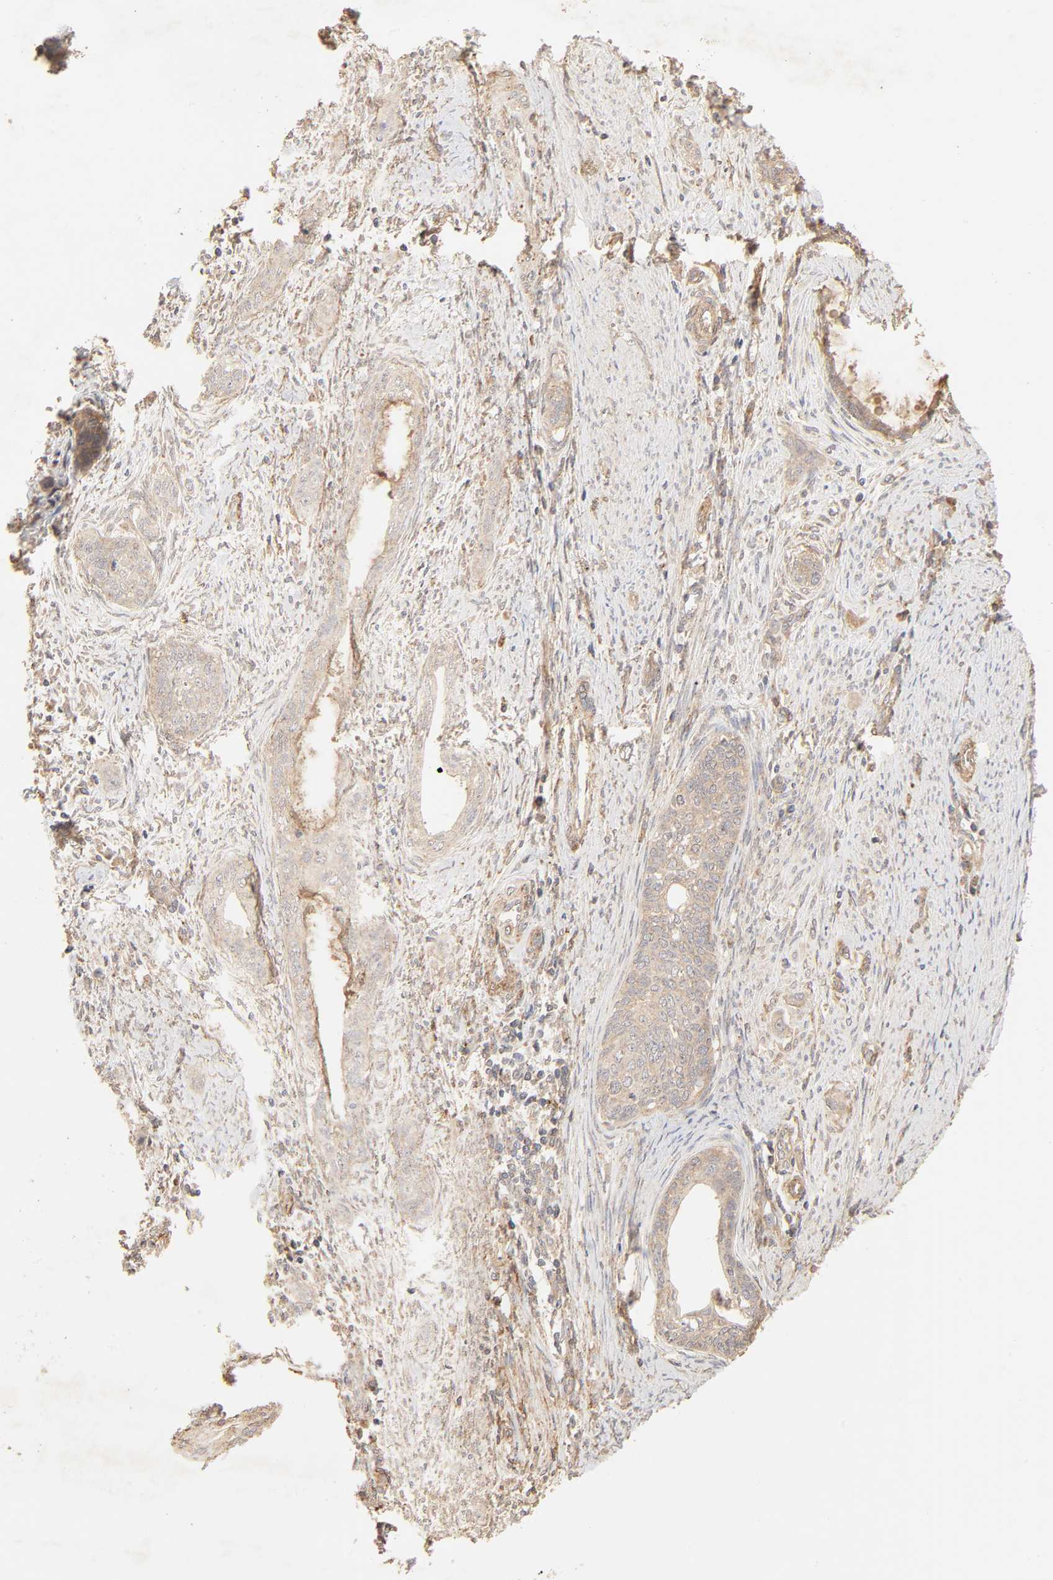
{"staining": {"intensity": "moderate", "quantity": ">75%", "location": "cytoplasmic/membranous"}, "tissue": "cervical cancer", "cell_type": "Tumor cells", "image_type": "cancer", "snomed": [{"axis": "morphology", "description": "Squamous cell carcinoma, NOS"}, {"axis": "topography", "description": "Cervix"}], "caption": "Cervical squamous cell carcinoma tissue displays moderate cytoplasmic/membranous positivity in about >75% of tumor cells", "gene": "EPS8", "patient": {"sex": "female", "age": 33}}